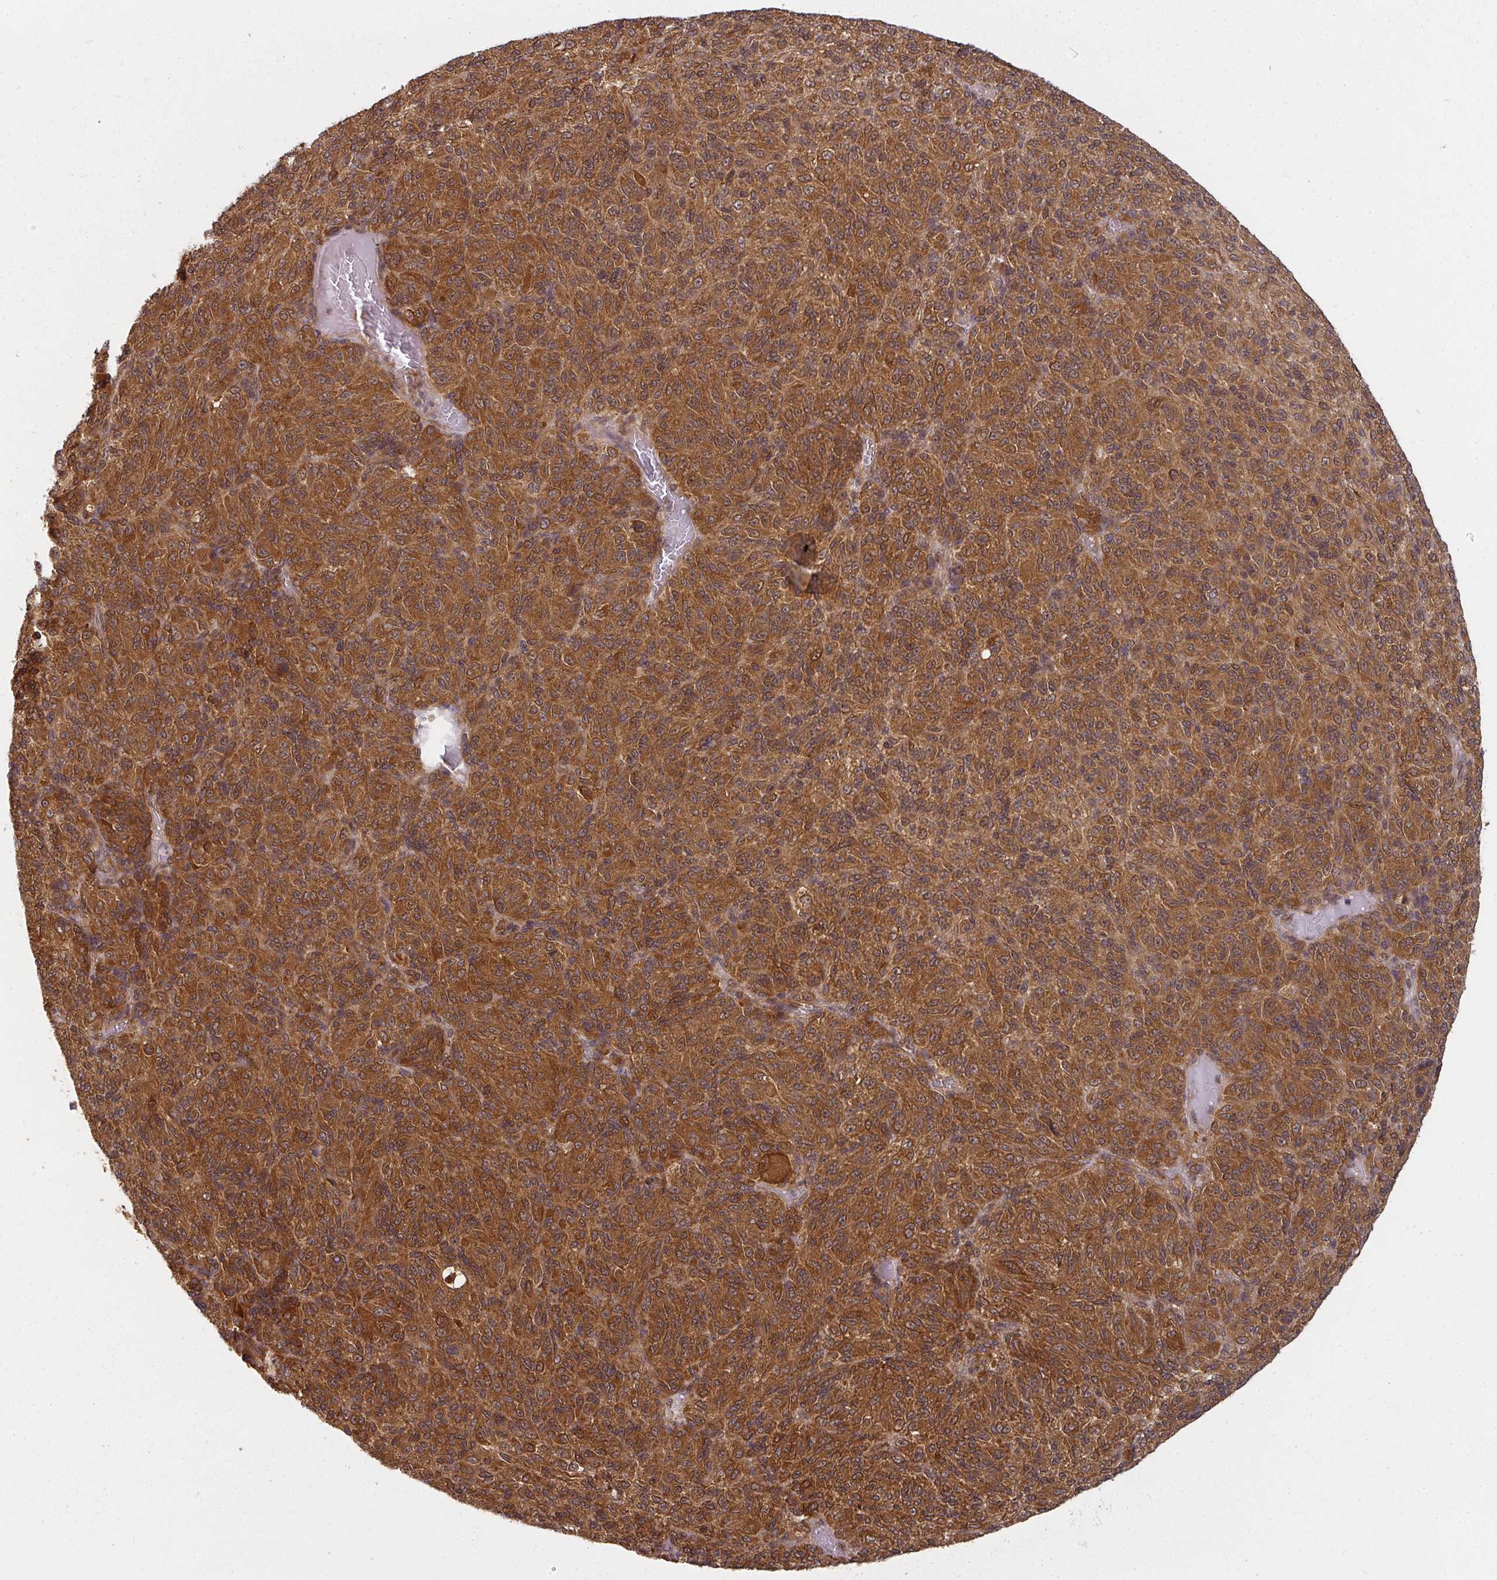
{"staining": {"intensity": "strong", "quantity": ">75%", "location": "cytoplasmic/membranous"}, "tissue": "melanoma", "cell_type": "Tumor cells", "image_type": "cancer", "snomed": [{"axis": "morphology", "description": "Malignant melanoma, Metastatic site"}, {"axis": "topography", "description": "Brain"}], "caption": "Tumor cells reveal high levels of strong cytoplasmic/membranous expression in approximately >75% of cells in human malignant melanoma (metastatic site).", "gene": "PPP6R3", "patient": {"sex": "female", "age": 56}}